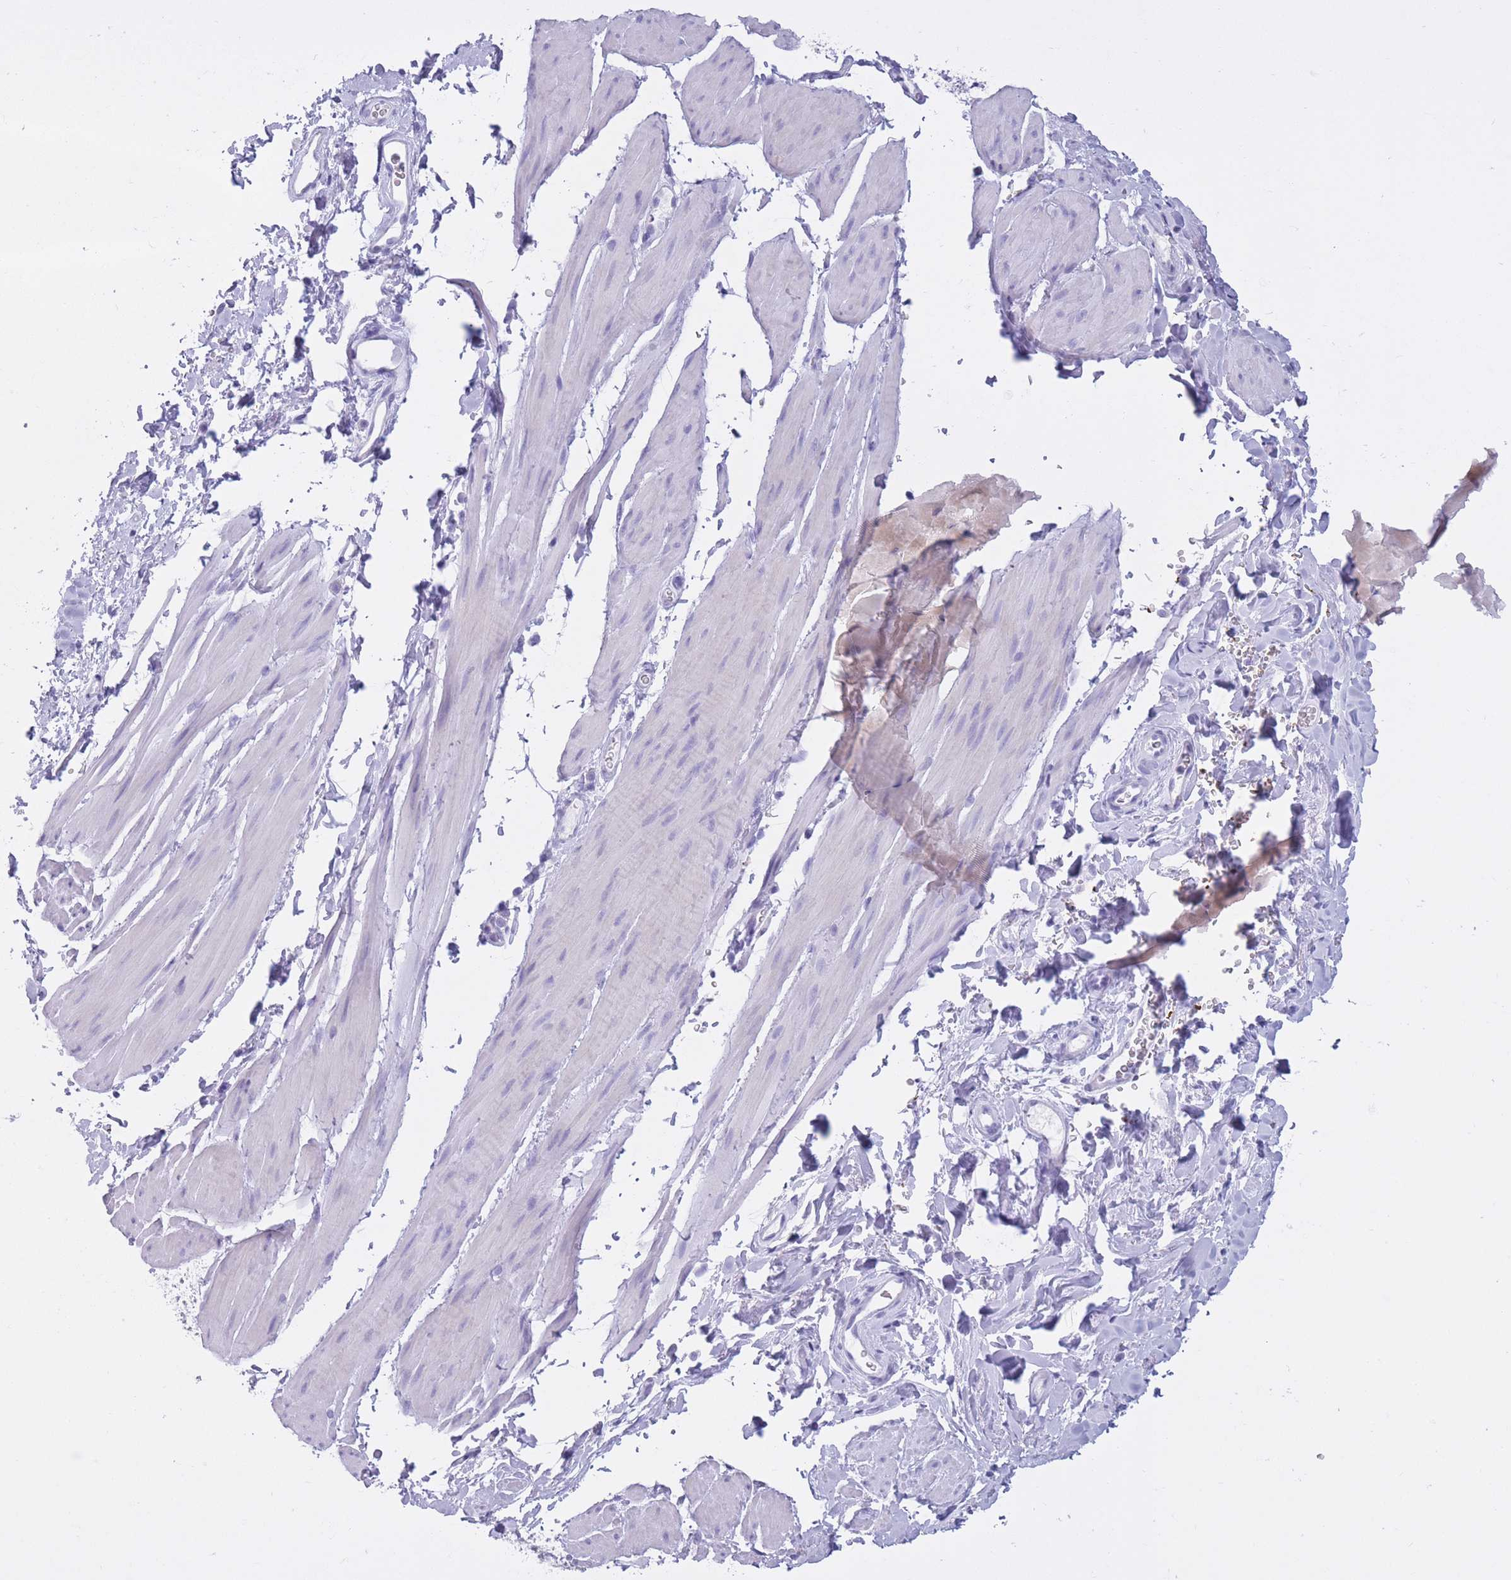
{"staining": {"intensity": "negative", "quantity": "none", "location": "none"}, "tissue": "smooth muscle", "cell_type": "Smooth muscle cells", "image_type": "normal", "snomed": [{"axis": "morphology", "description": "Normal tissue, NOS"}, {"axis": "topography", "description": "Smooth muscle"}, {"axis": "topography", "description": "Peripheral nerve tissue"}], "caption": "The histopathology image demonstrates no staining of smooth muscle cells in unremarkable smooth muscle. (Immunohistochemistry (ihc), brightfield microscopy, high magnification).", "gene": "OR7C1", "patient": {"sex": "male", "age": 69}}